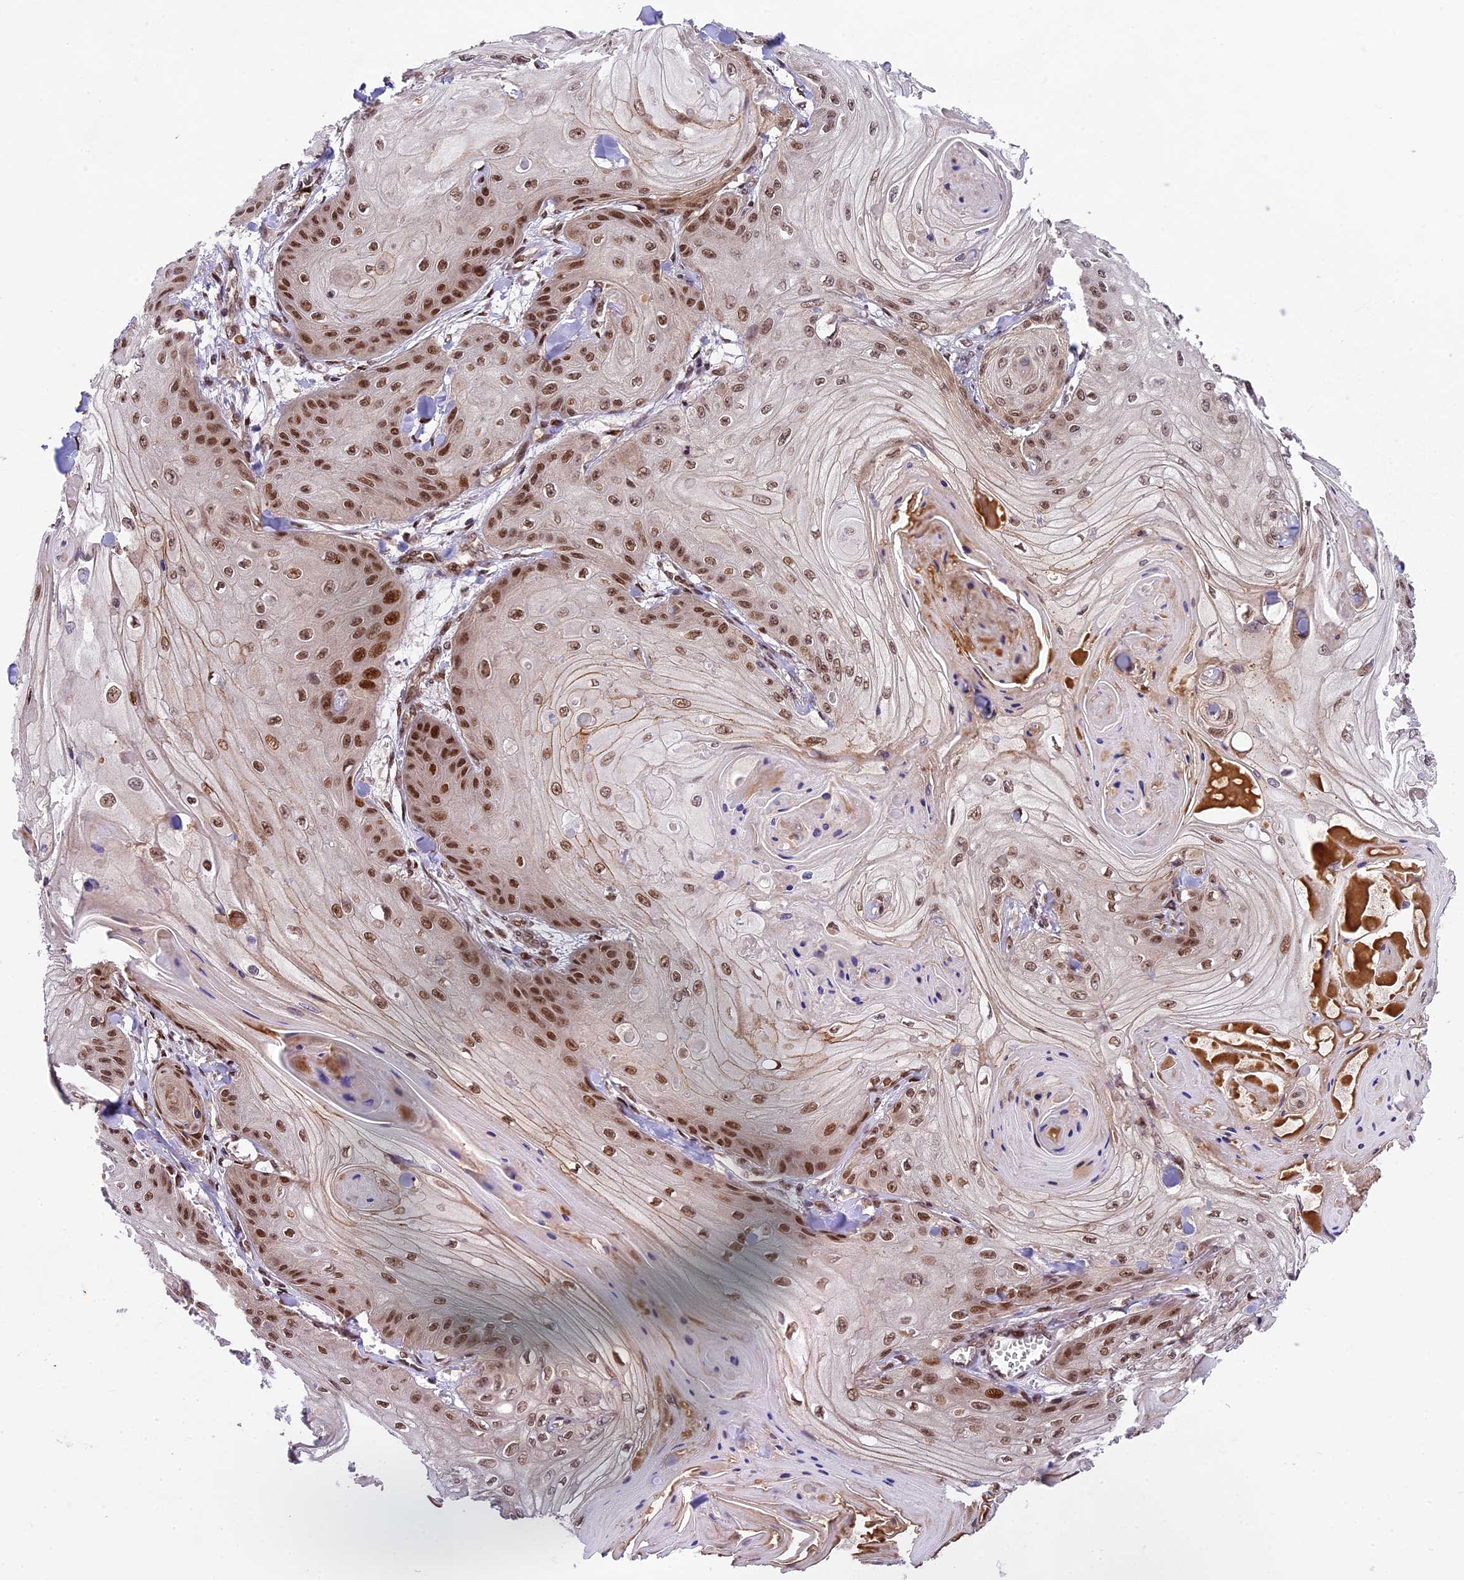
{"staining": {"intensity": "moderate", "quantity": ">75%", "location": "nuclear"}, "tissue": "skin cancer", "cell_type": "Tumor cells", "image_type": "cancer", "snomed": [{"axis": "morphology", "description": "Squamous cell carcinoma, NOS"}, {"axis": "topography", "description": "Skin"}], "caption": "Immunohistochemistry of human skin cancer shows medium levels of moderate nuclear positivity in approximately >75% of tumor cells.", "gene": "NEK8", "patient": {"sex": "male", "age": 74}}